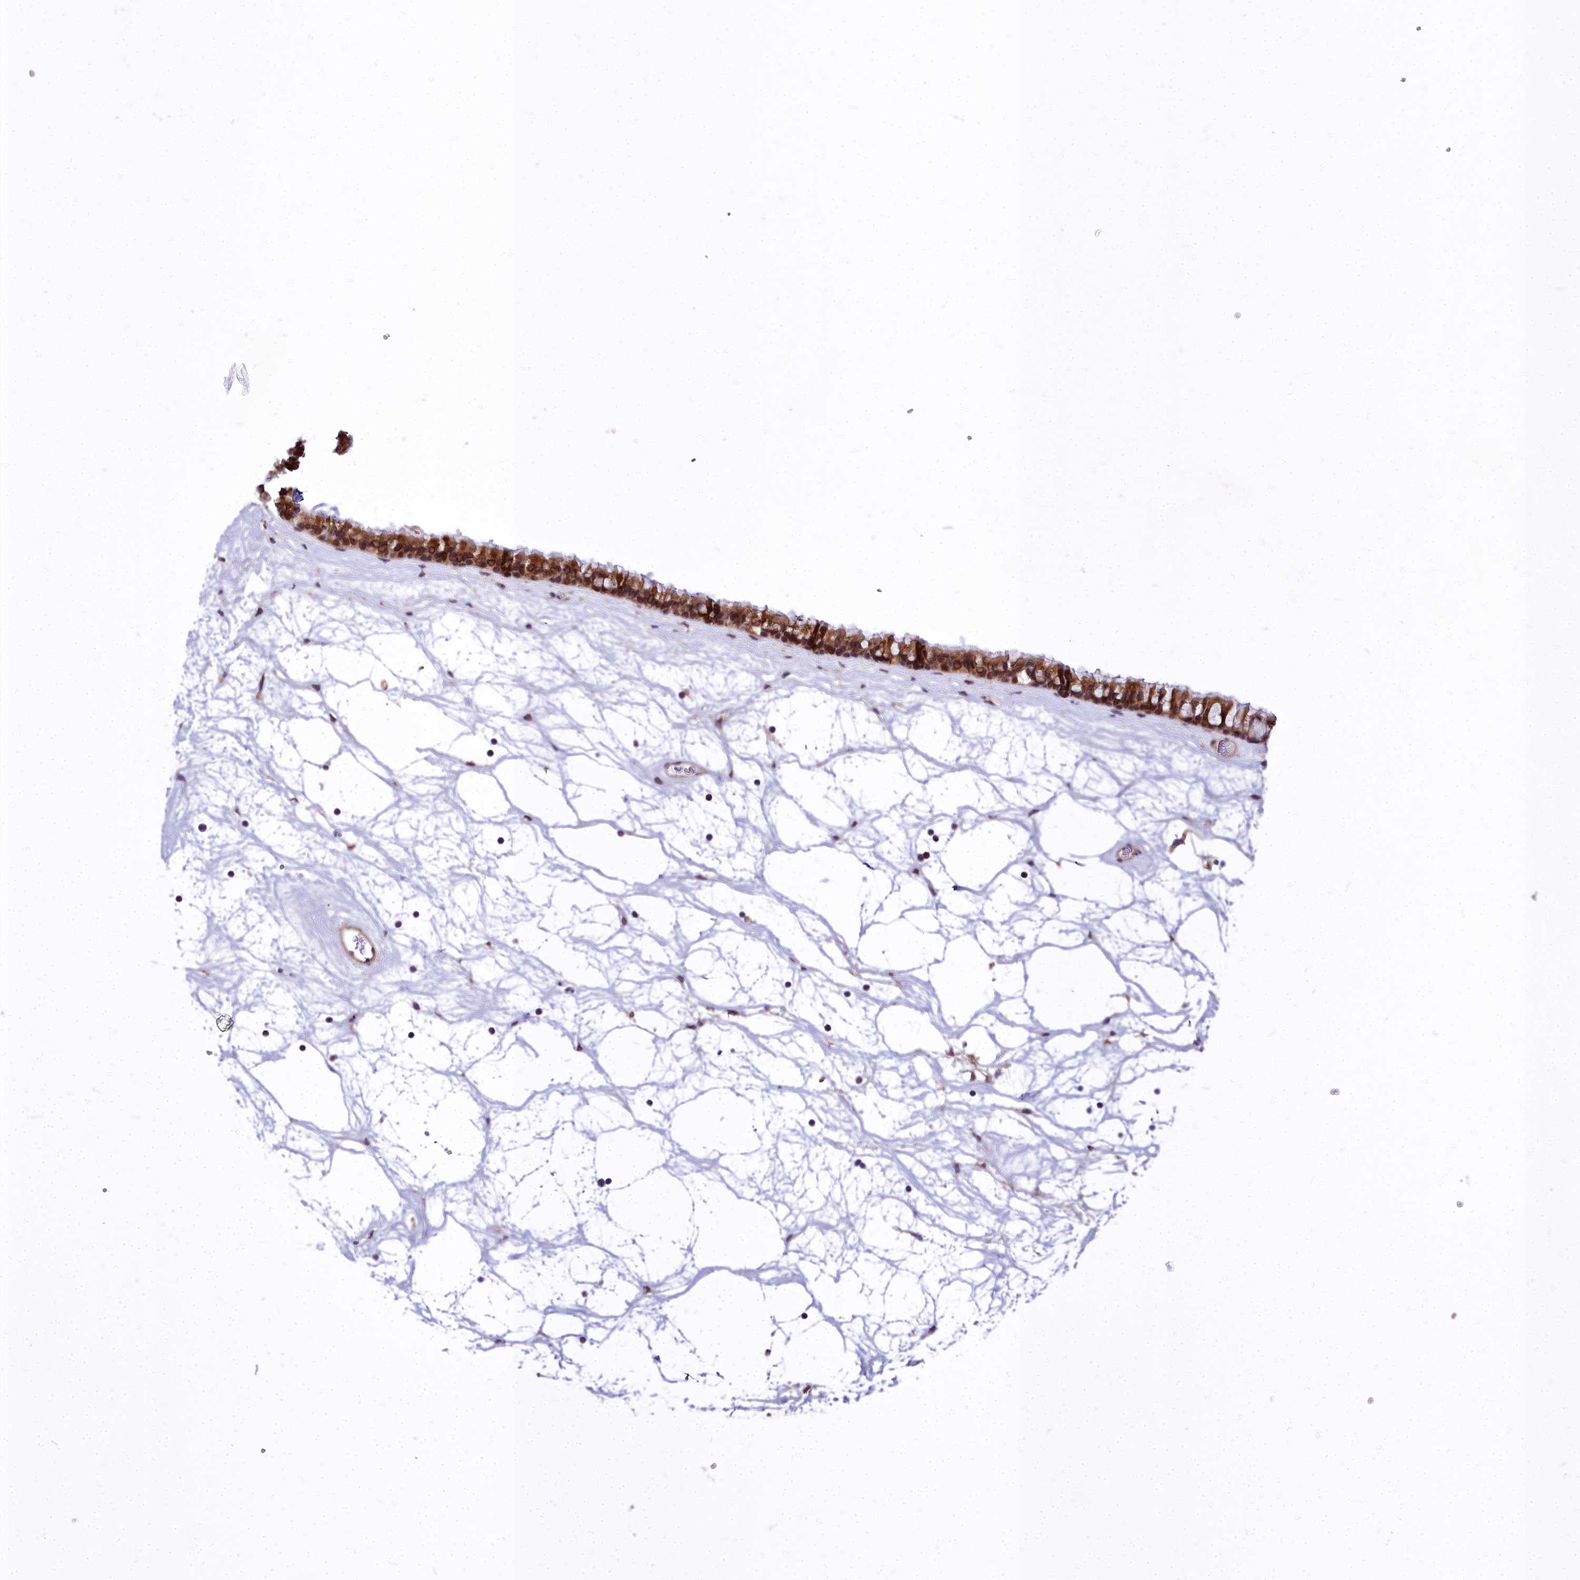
{"staining": {"intensity": "strong", "quantity": ">75%", "location": "cytoplasmic/membranous,nuclear"}, "tissue": "nasopharynx", "cell_type": "Respiratory epithelial cells", "image_type": "normal", "snomed": [{"axis": "morphology", "description": "Normal tissue, NOS"}, {"axis": "topography", "description": "Nasopharynx"}], "caption": "Strong cytoplasmic/membranous,nuclear protein staining is present in about >75% of respiratory epithelial cells in nasopharynx.", "gene": "ABCB8", "patient": {"sex": "male", "age": 64}}